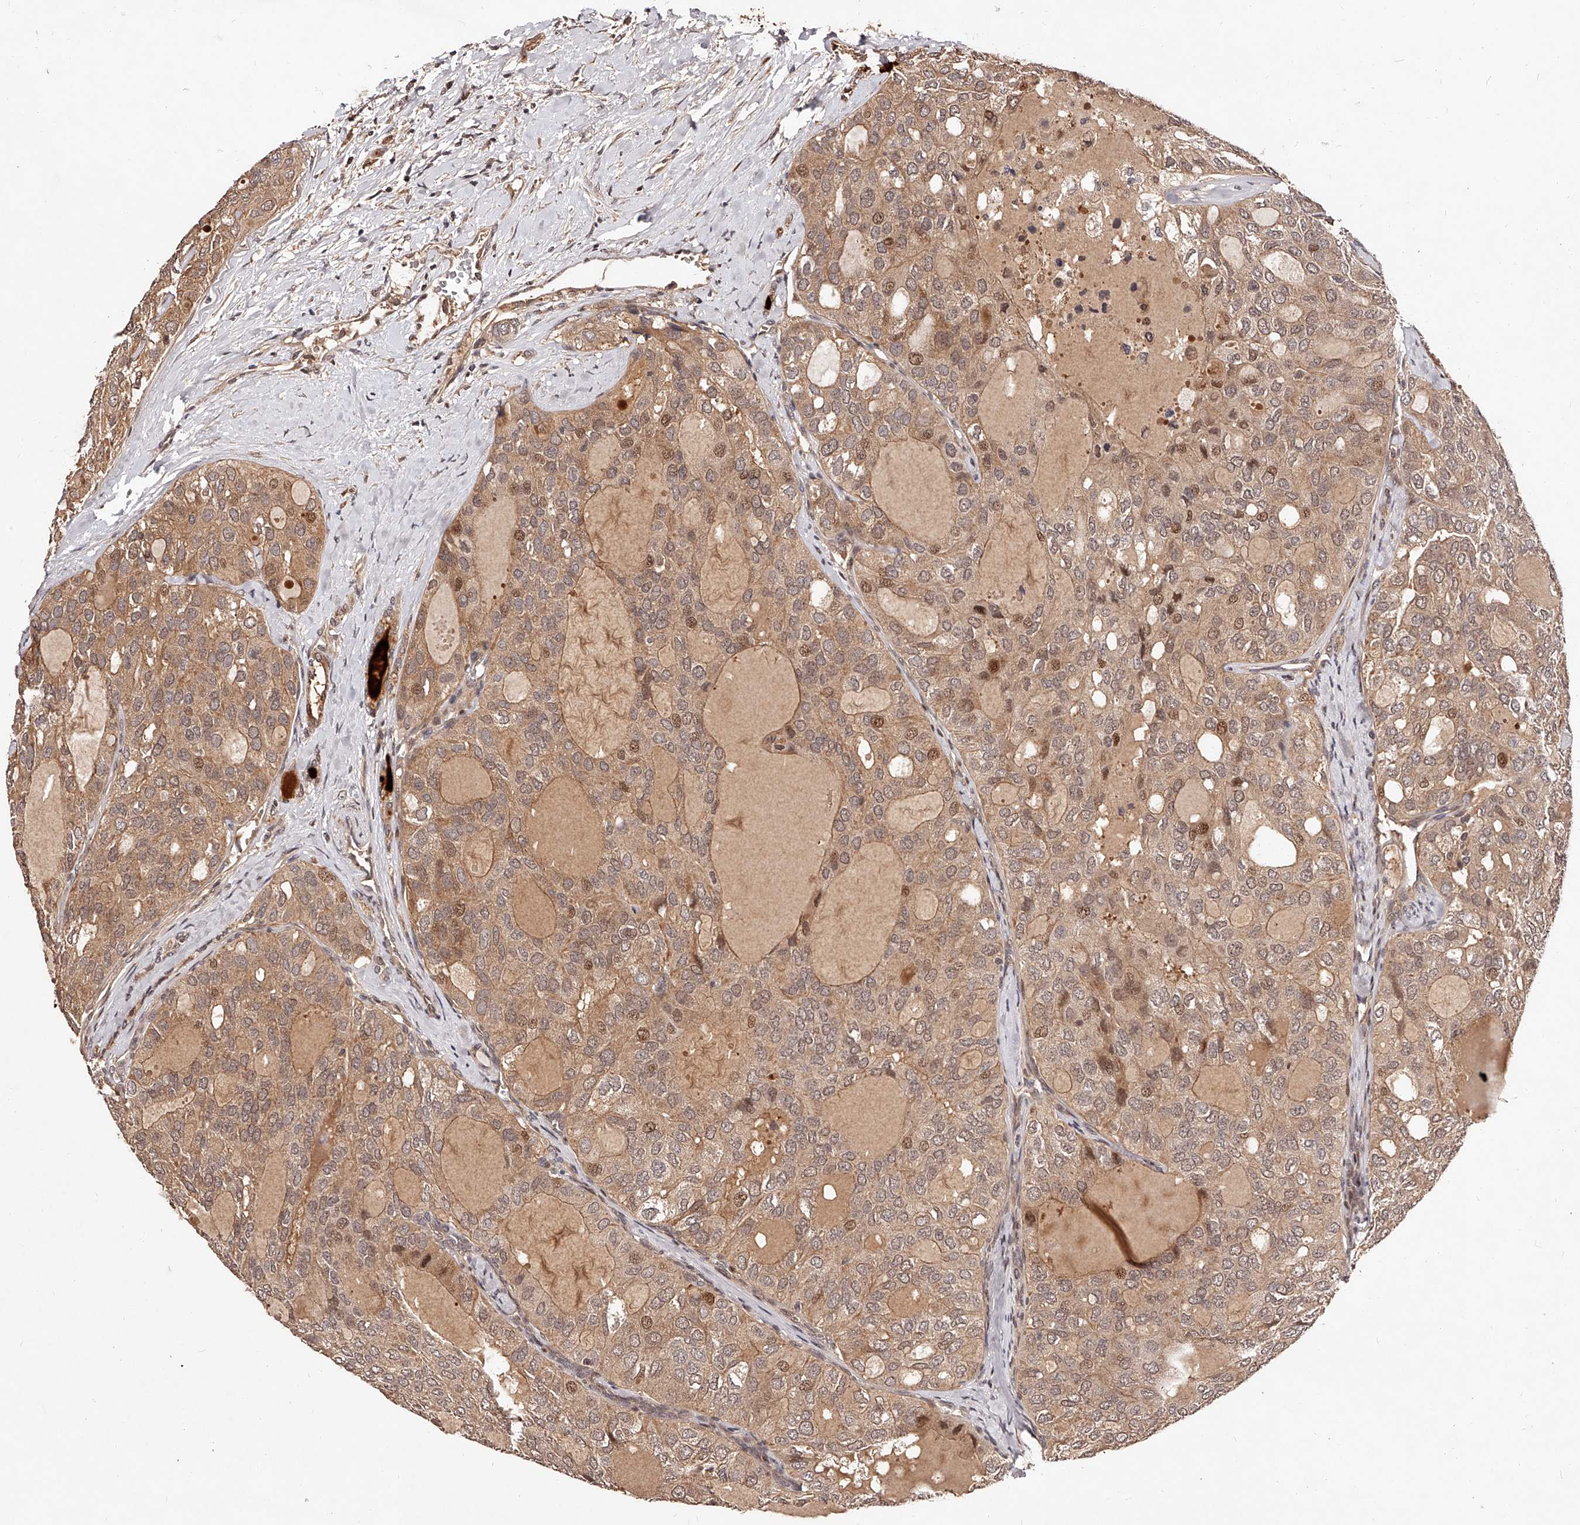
{"staining": {"intensity": "moderate", "quantity": ">75%", "location": "cytoplasmic/membranous,nuclear"}, "tissue": "thyroid cancer", "cell_type": "Tumor cells", "image_type": "cancer", "snomed": [{"axis": "morphology", "description": "Follicular adenoma carcinoma, NOS"}, {"axis": "topography", "description": "Thyroid gland"}], "caption": "DAB (3,3'-diaminobenzidine) immunohistochemical staining of thyroid follicular adenoma carcinoma demonstrates moderate cytoplasmic/membranous and nuclear protein positivity in approximately >75% of tumor cells.", "gene": "CUL7", "patient": {"sex": "male", "age": 75}}